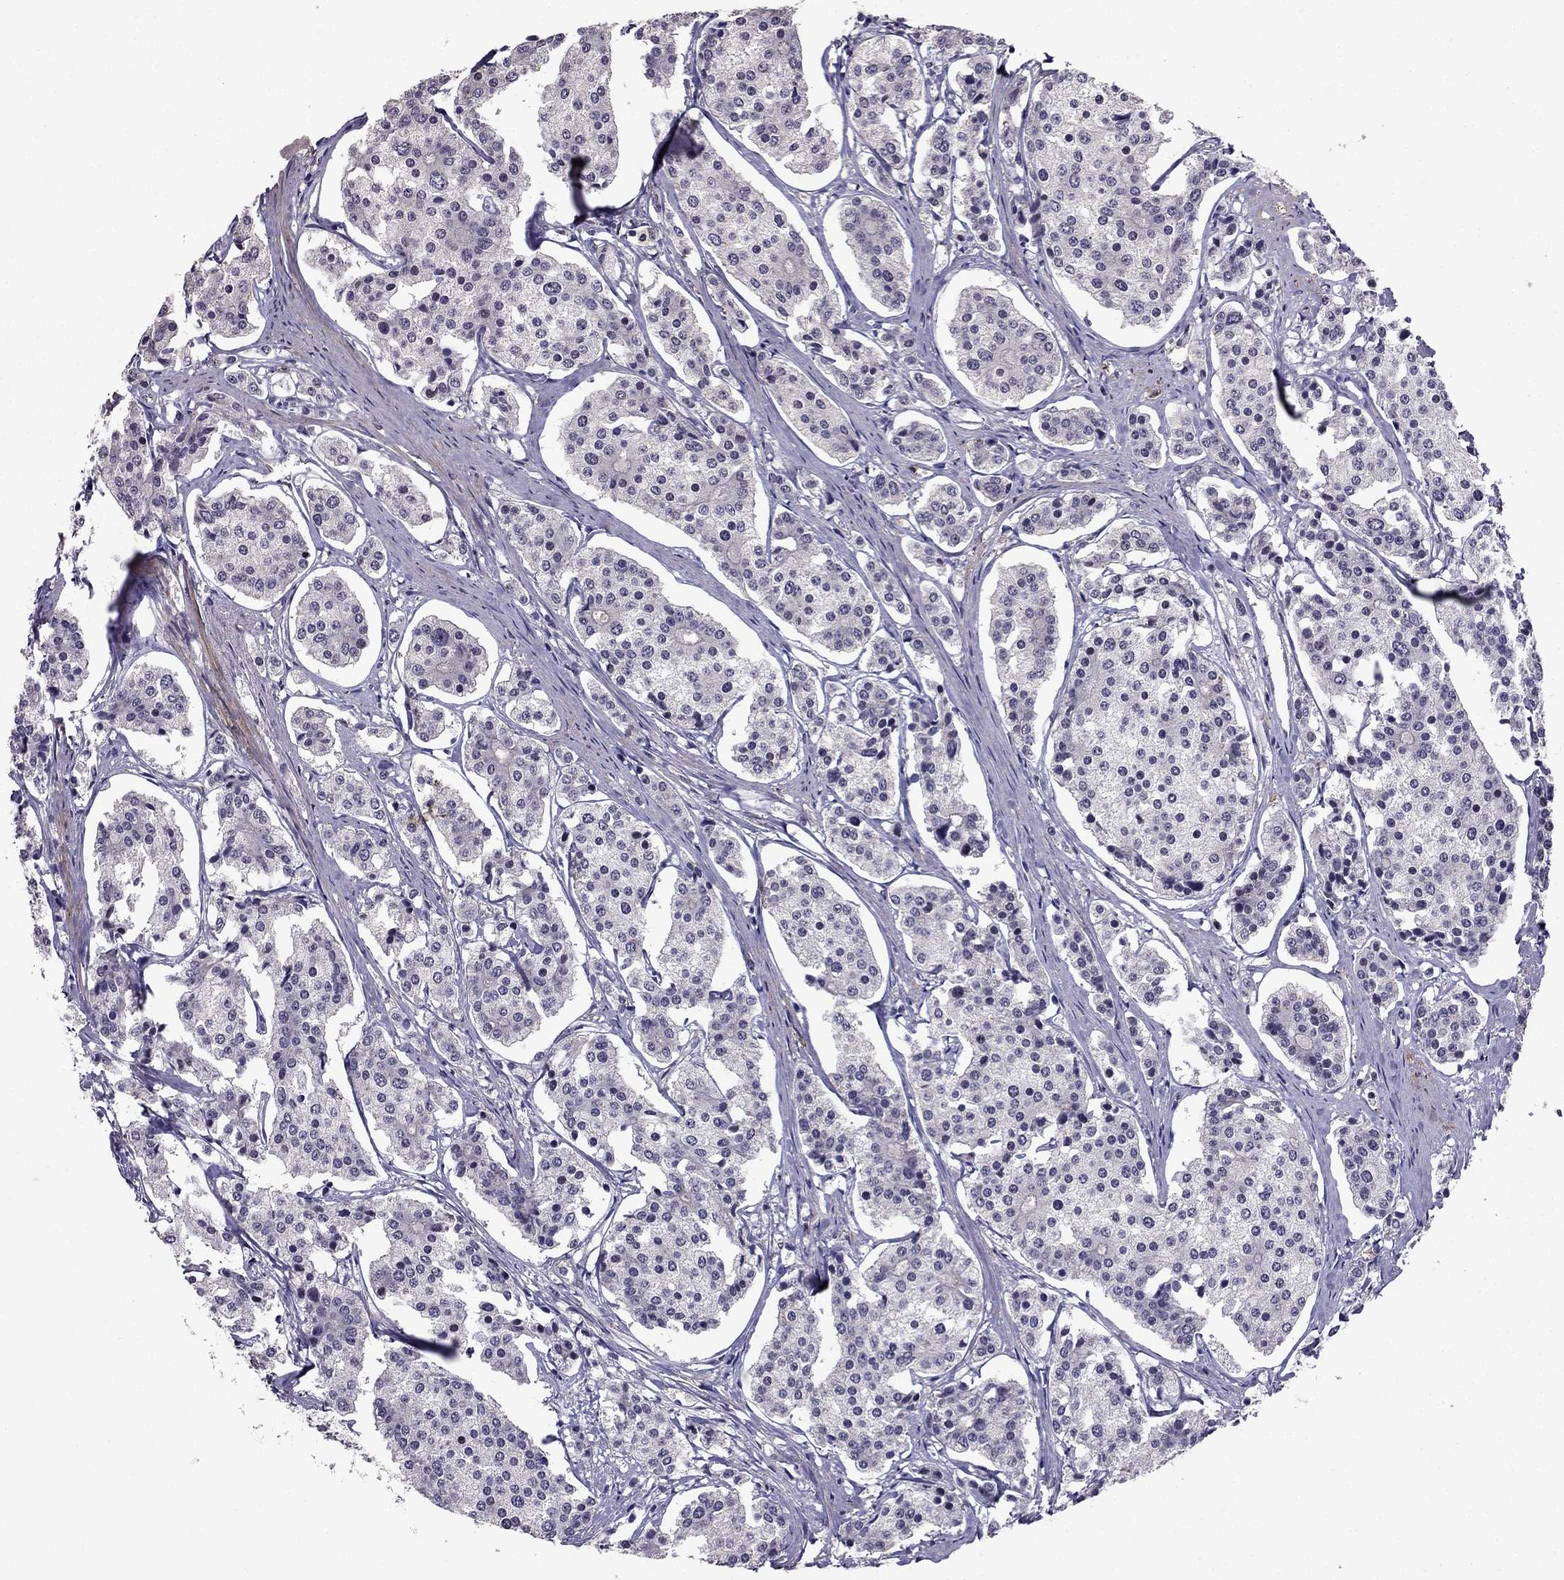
{"staining": {"intensity": "negative", "quantity": "none", "location": "none"}, "tissue": "carcinoid", "cell_type": "Tumor cells", "image_type": "cancer", "snomed": [{"axis": "morphology", "description": "Carcinoid, malignant, NOS"}, {"axis": "topography", "description": "Small intestine"}], "caption": "Tumor cells are negative for brown protein staining in carcinoid (malignant).", "gene": "RASIP1", "patient": {"sex": "female", "age": 65}}